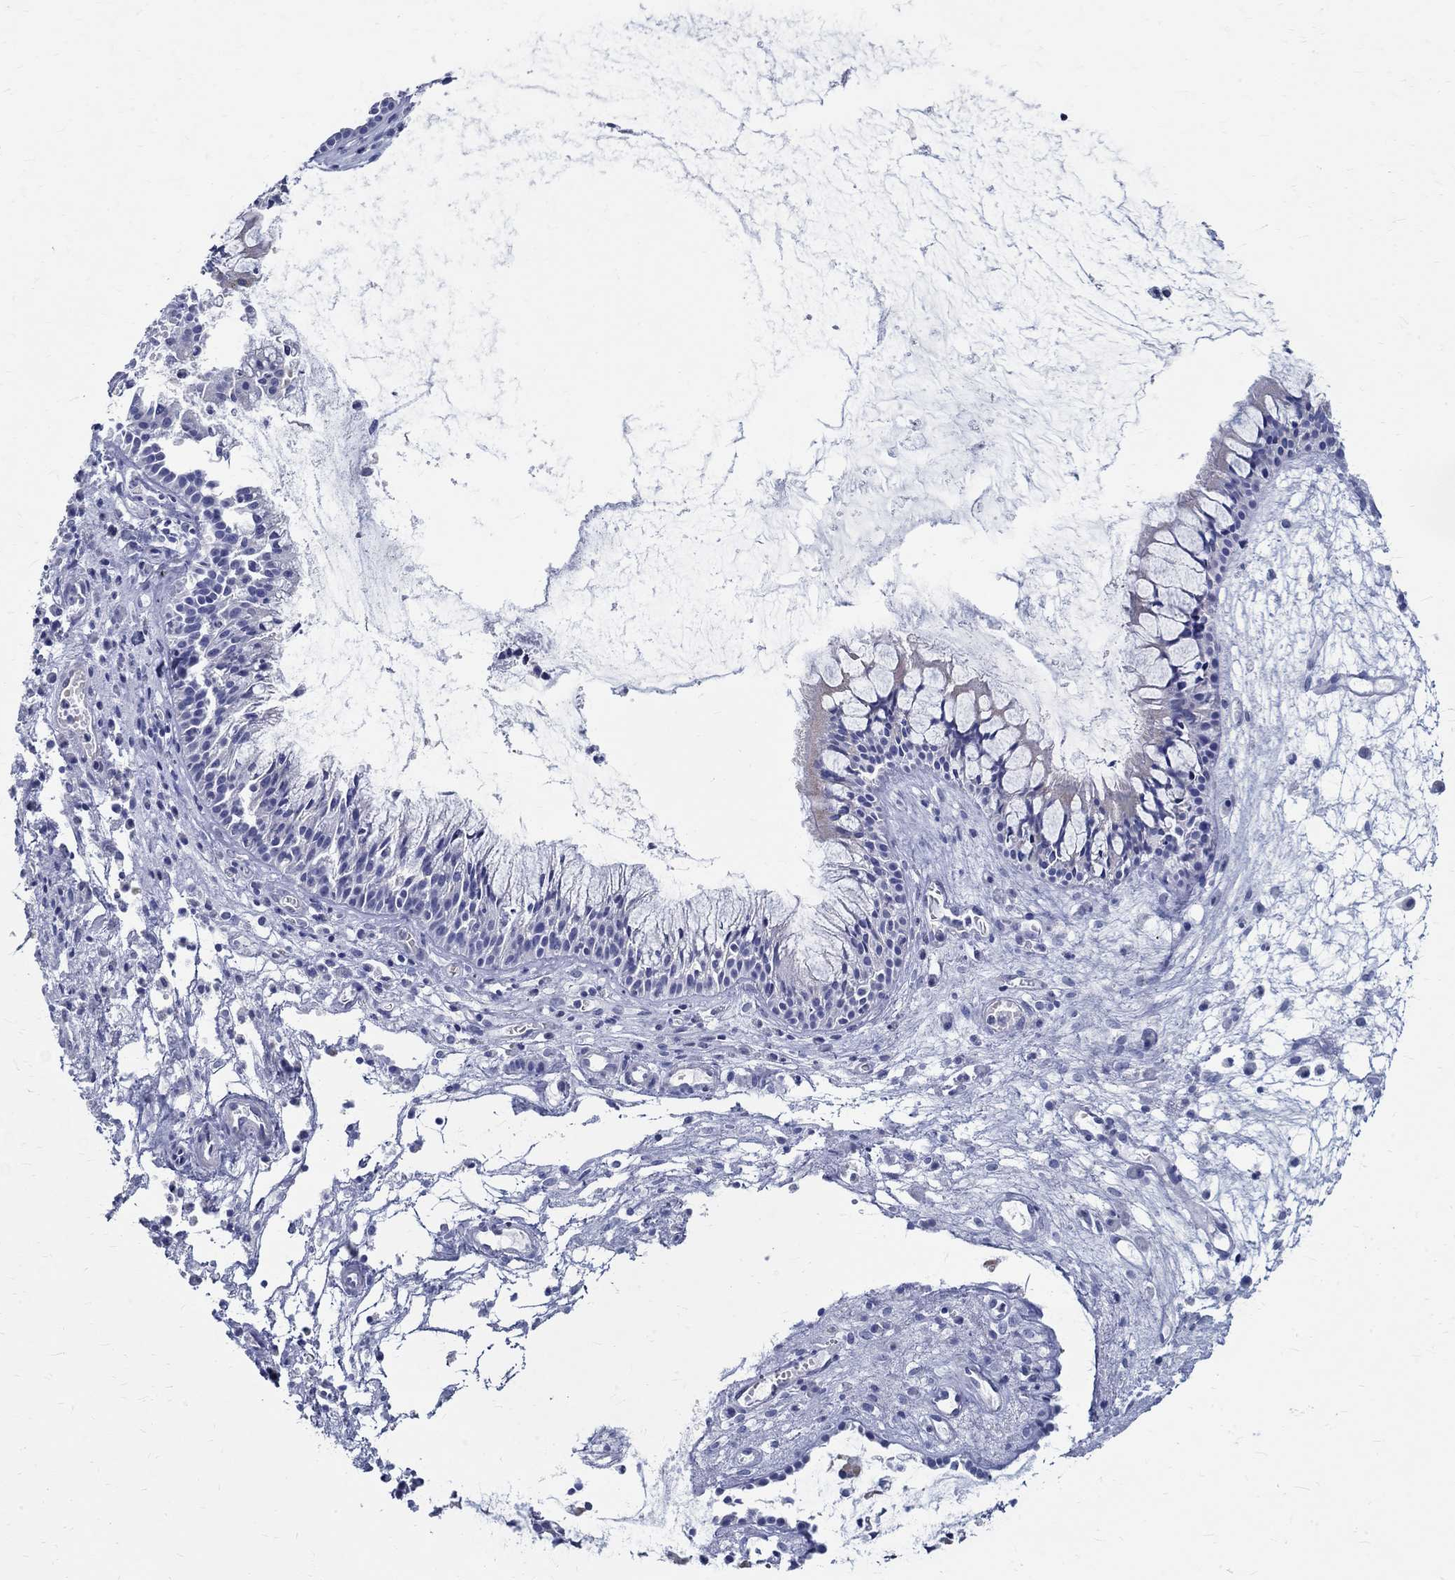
{"staining": {"intensity": "negative", "quantity": "none", "location": "none"}, "tissue": "nasopharynx", "cell_type": "Respiratory epithelial cells", "image_type": "normal", "snomed": [{"axis": "morphology", "description": "Normal tissue, NOS"}, {"axis": "topography", "description": "Nasopharynx"}], "caption": "Respiratory epithelial cells show no significant protein positivity in normal nasopharynx. (DAB immunohistochemistry visualized using brightfield microscopy, high magnification).", "gene": "TSPAN16", "patient": {"sex": "female", "age": 47}}